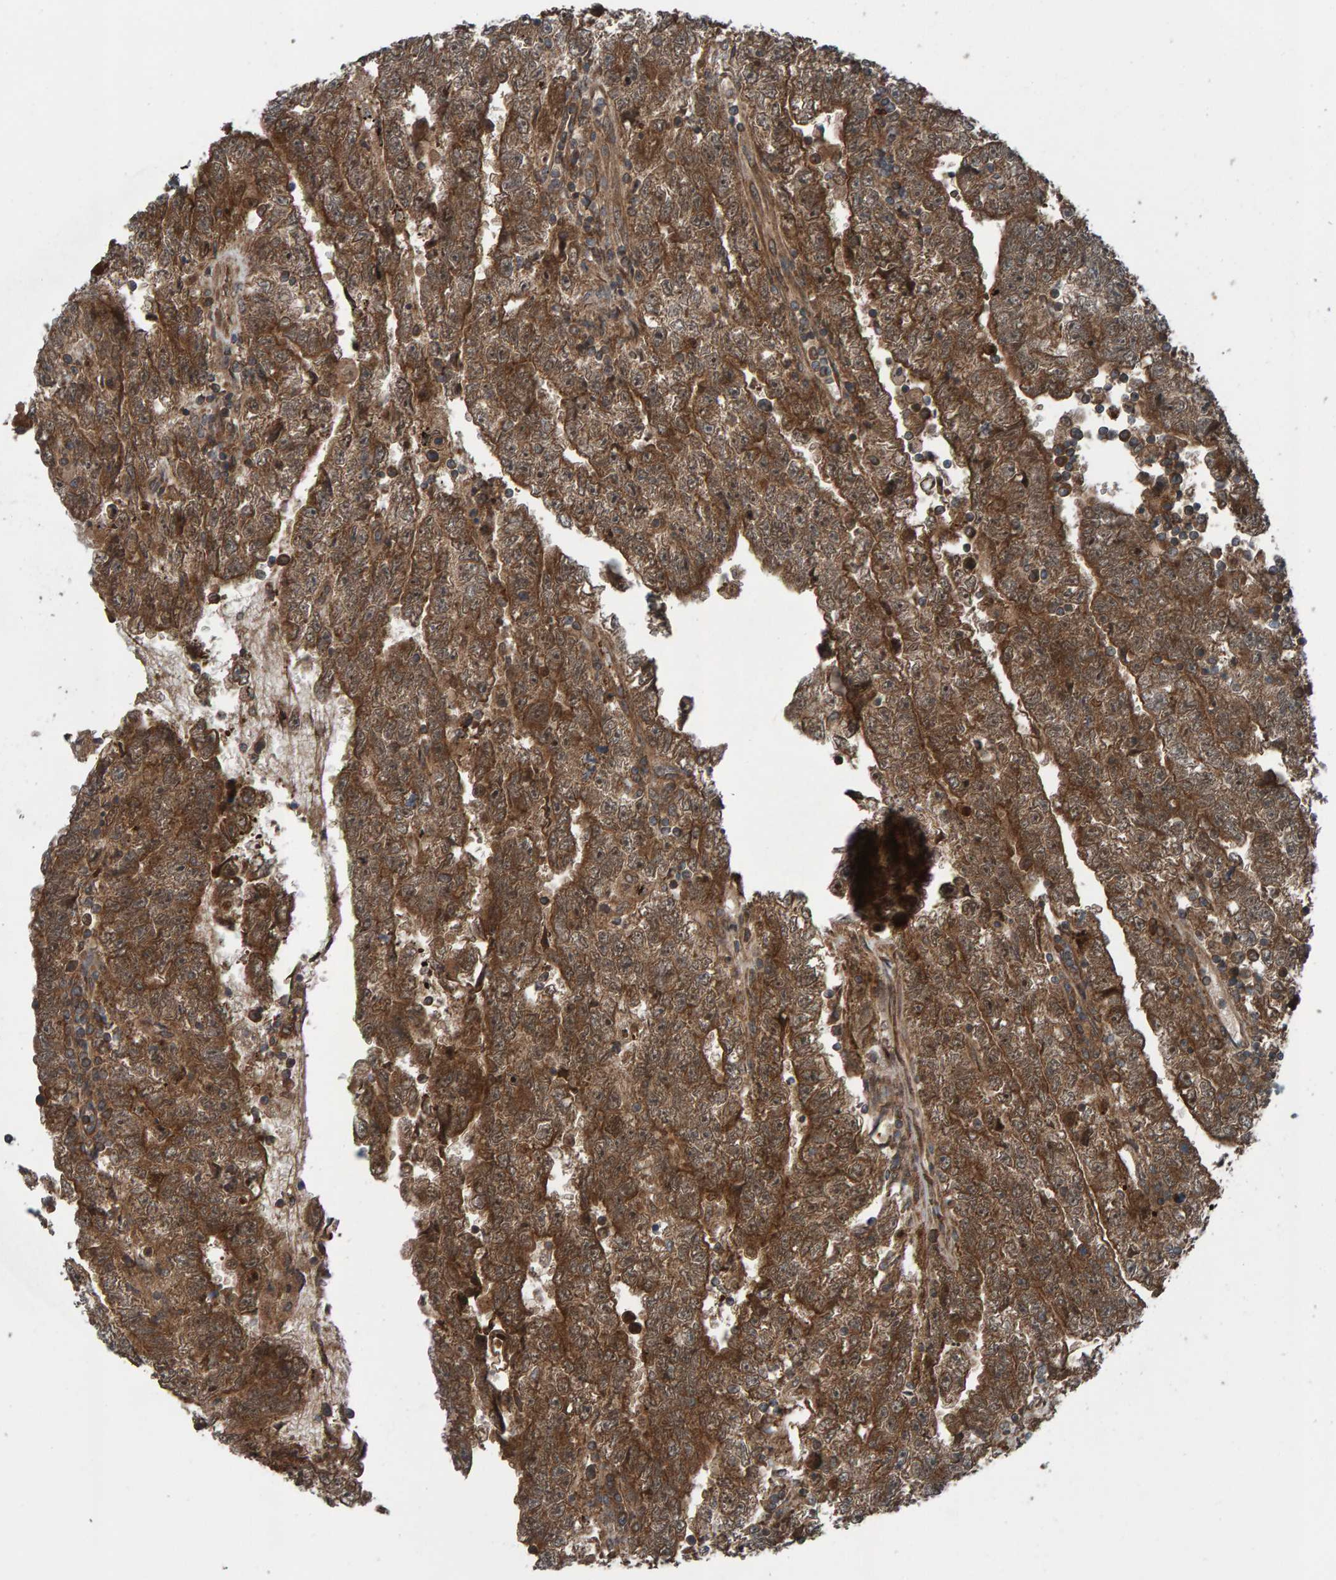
{"staining": {"intensity": "strong", "quantity": ">75%", "location": "cytoplasmic/membranous"}, "tissue": "testis cancer", "cell_type": "Tumor cells", "image_type": "cancer", "snomed": [{"axis": "morphology", "description": "Carcinoma, Embryonal, NOS"}, {"axis": "topography", "description": "Testis"}], "caption": "This micrograph reveals immunohistochemistry staining of testis cancer (embryonal carcinoma), with high strong cytoplasmic/membranous positivity in about >75% of tumor cells.", "gene": "CUEDC1", "patient": {"sex": "male", "age": 25}}